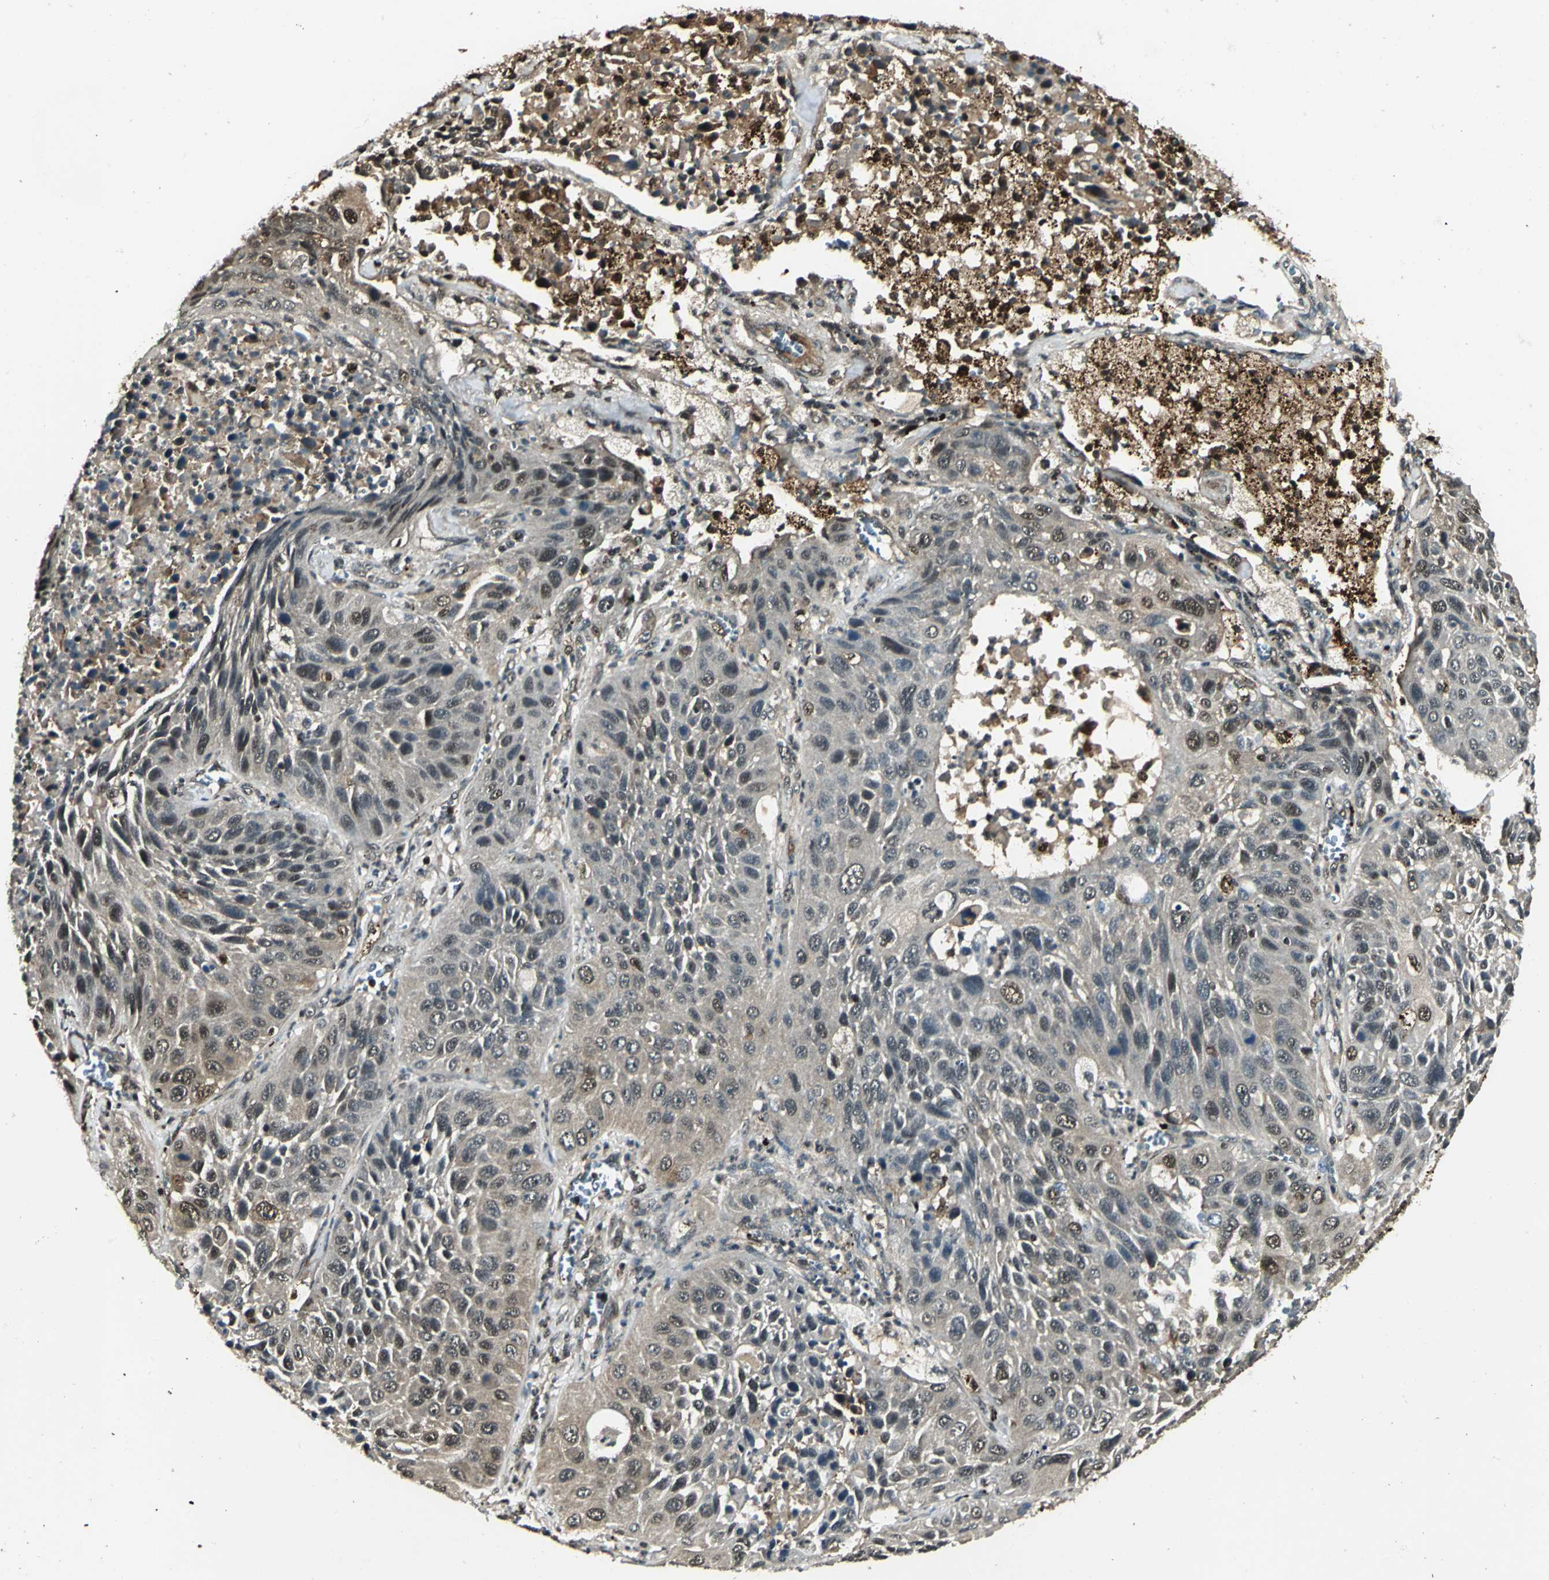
{"staining": {"intensity": "weak", "quantity": ">75%", "location": "cytoplasmic/membranous,nuclear"}, "tissue": "lung cancer", "cell_type": "Tumor cells", "image_type": "cancer", "snomed": [{"axis": "morphology", "description": "Squamous cell carcinoma, NOS"}, {"axis": "topography", "description": "Lung"}], "caption": "Lung cancer (squamous cell carcinoma) was stained to show a protein in brown. There is low levels of weak cytoplasmic/membranous and nuclear expression in approximately >75% of tumor cells.", "gene": "PPP1R13L", "patient": {"sex": "female", "age": 76}}